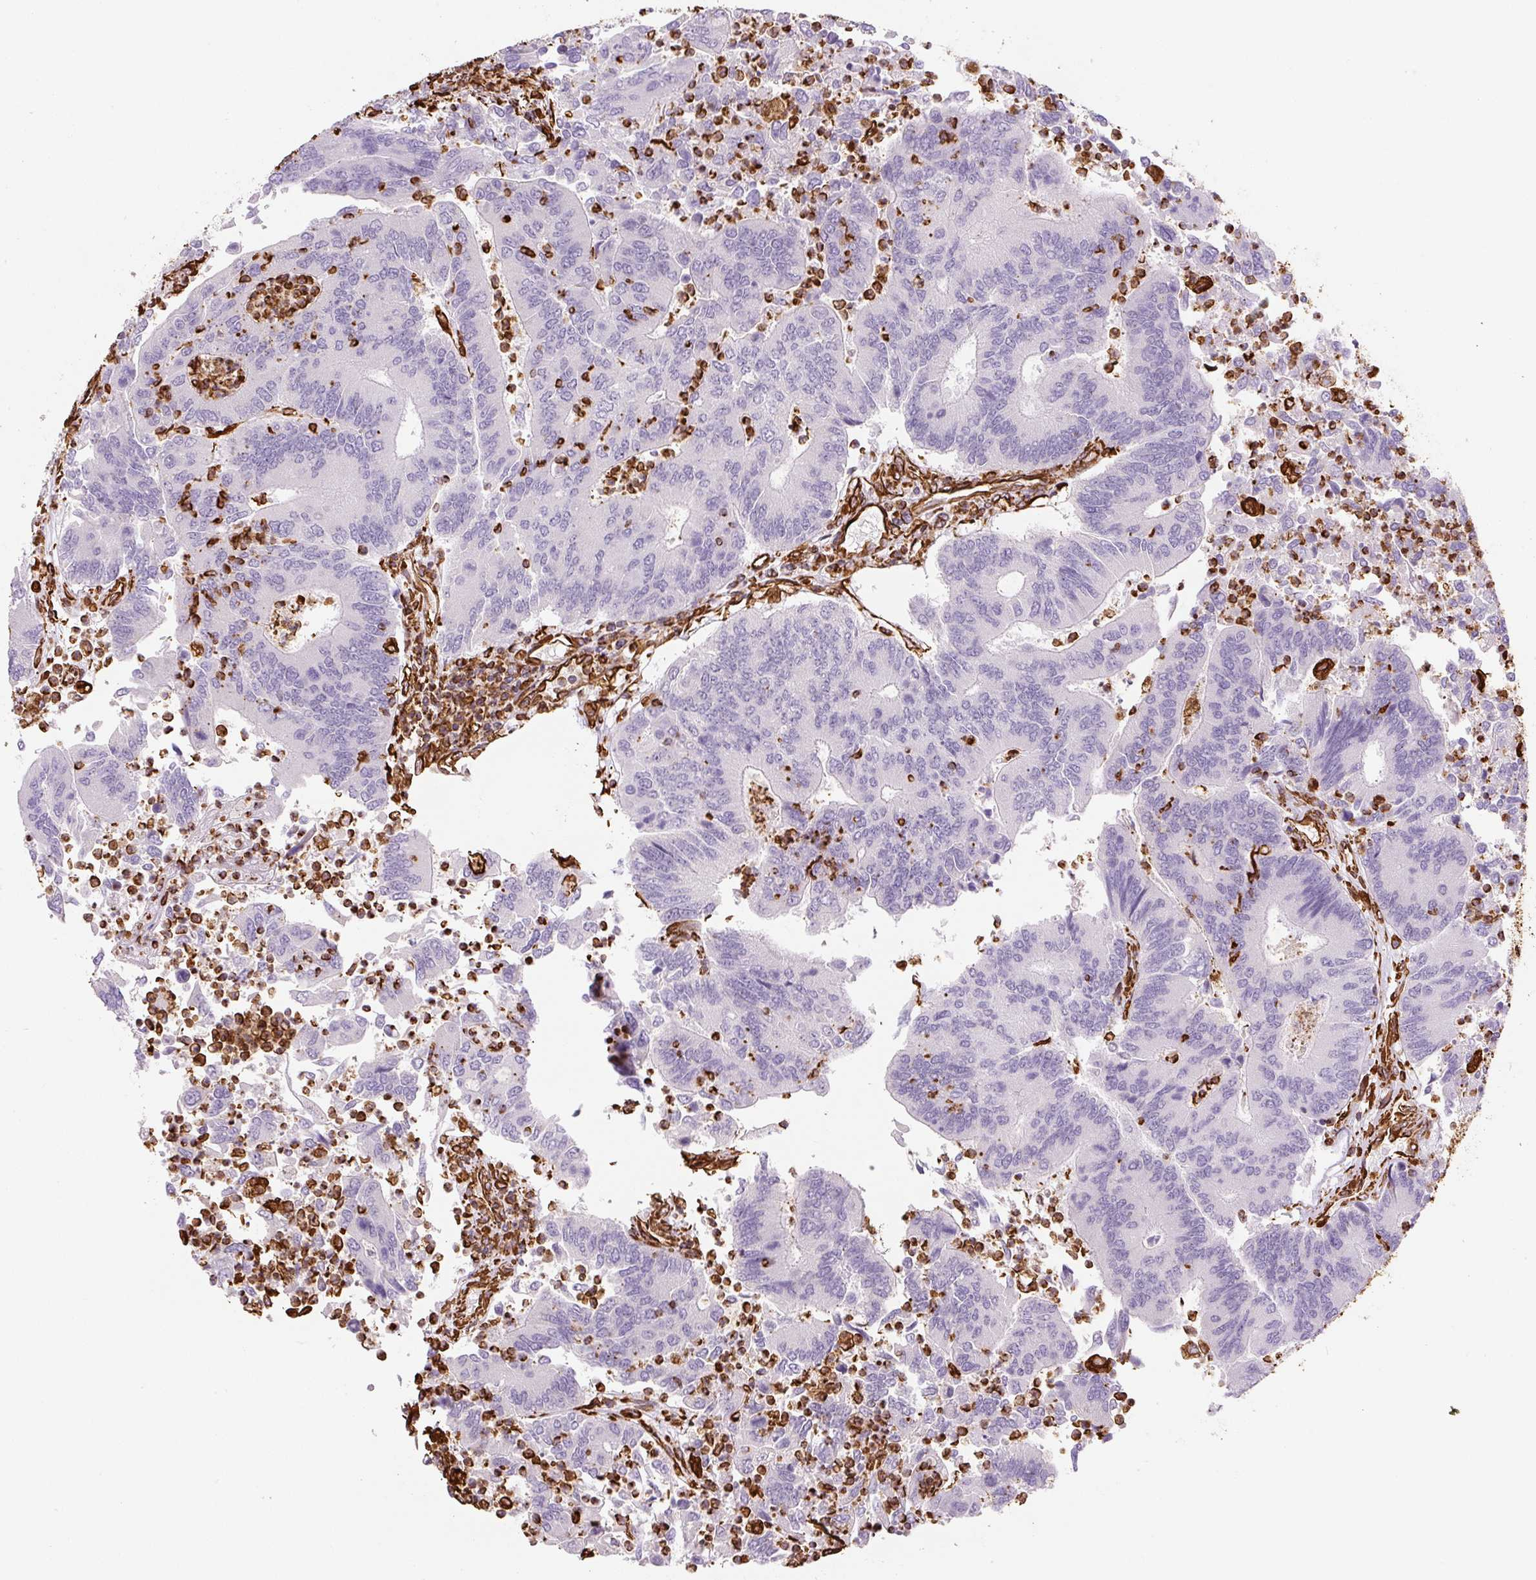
{"staining": {"intensity": "negative", "quantity": "none", "location": "none"}, "tissue": "colorectal cancer", "cell_type": "Tumor cells", "image_type": "cancer", "snomed": [{"axis": "morphology", "description": "Adenocarcinoma, NOS"}, {"axis": "topography", "description": "Colon"}], "caption": "Immunohistochemical staining of colorectal adenocarcinoma shows no significant staining in tumor cells.", "gene": "VIM", "patient": {"sex": "female", "age": 67}}